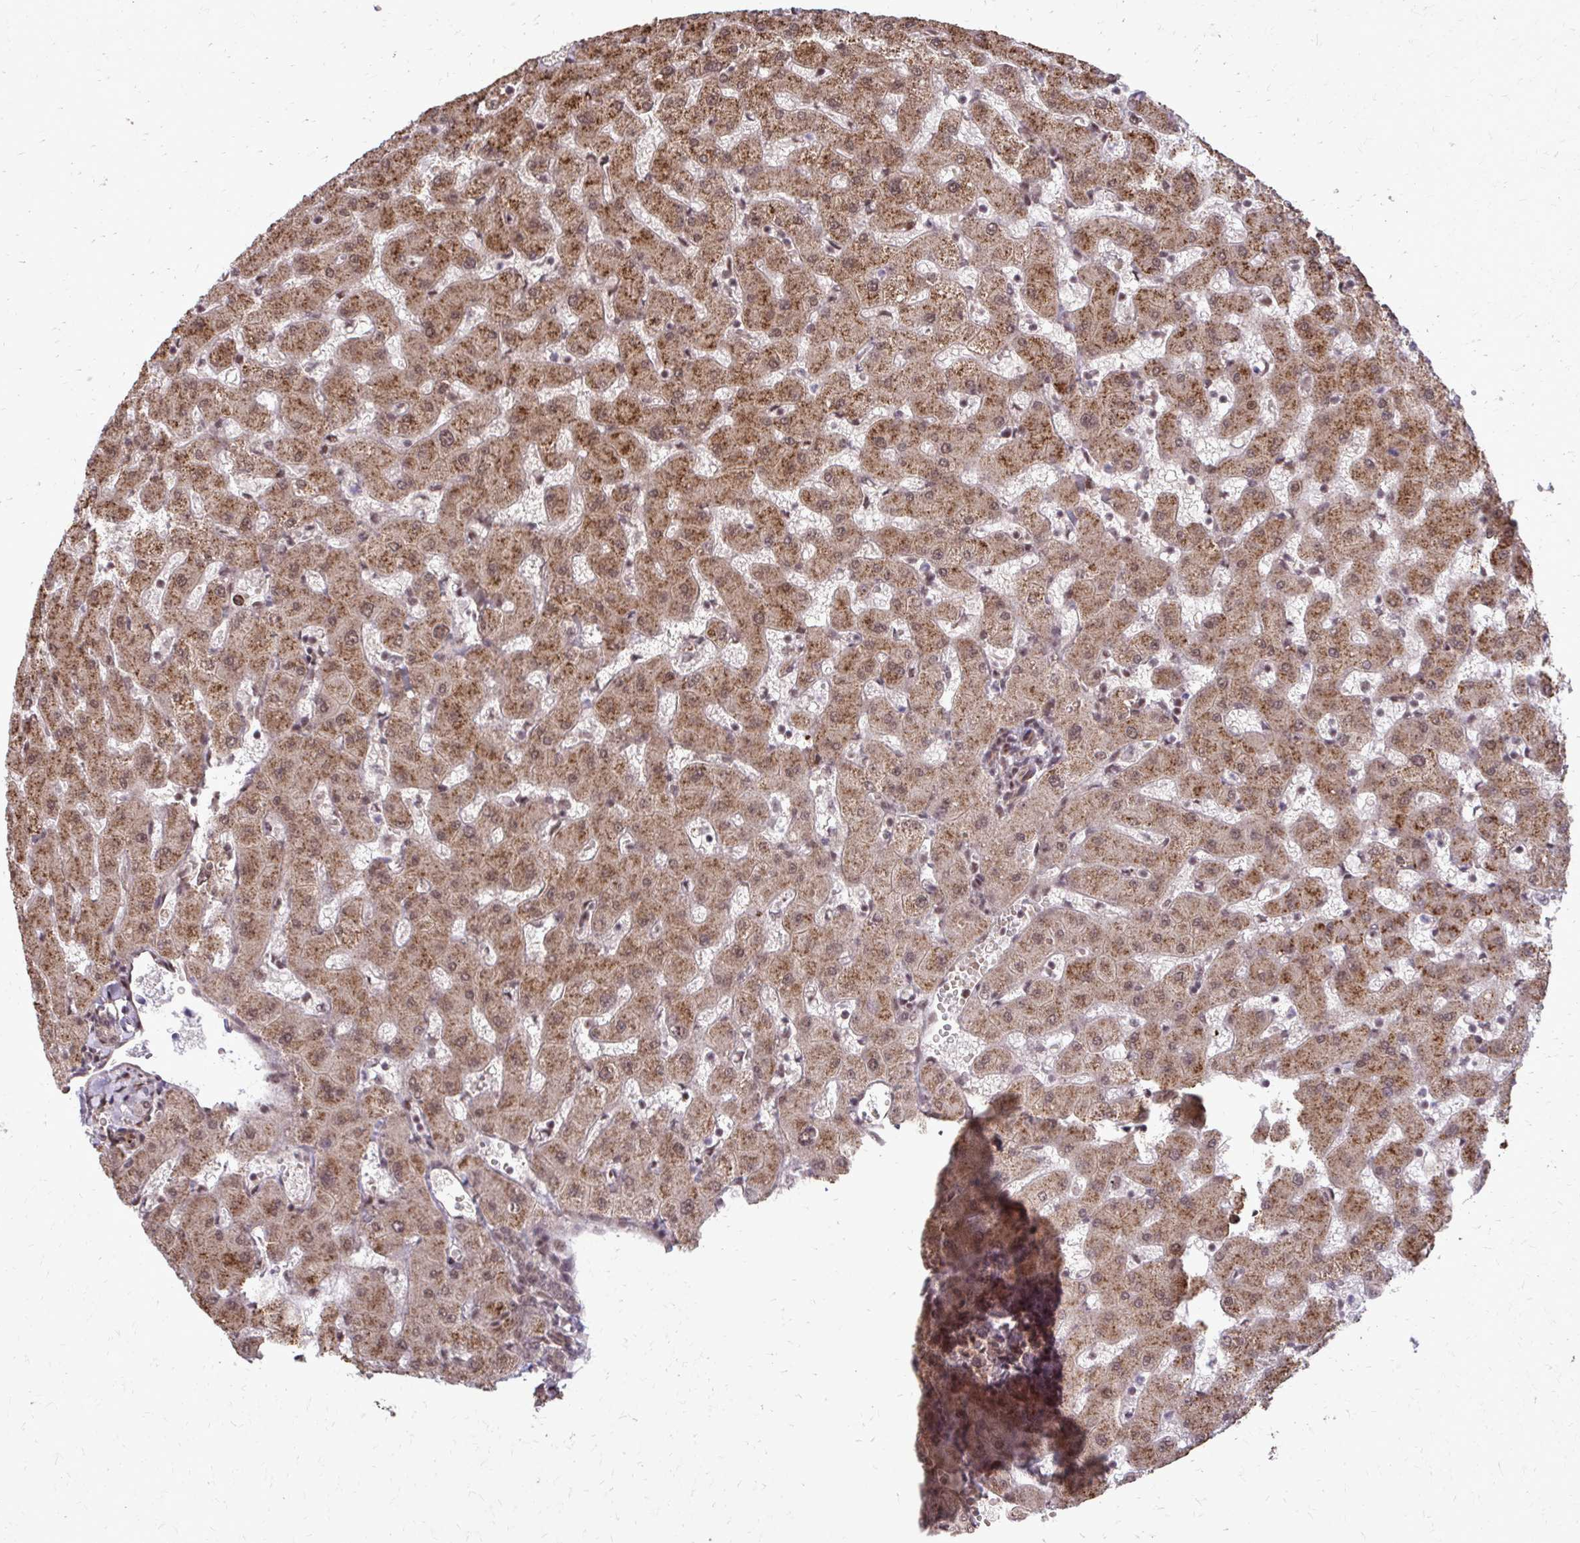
{"staining": {"intensity": "weak", "quantity": ">75%", "location": "nuclear"}, "tissue": "liver", "cell_type": "Cholangiocytes", "image_type": "normal", "snomed": [{"axis": "morphology", "description": "Normal tissue, NOS"}, {"axis": "topography", "description": "Liver"}], "caption": "Immunohistochemistry staining of benign liver, which displays low levels of weak nuclear expression in about >75% of cholangiocytes indicating weak nuclear protein staining. The staining was performed using DAB (brown) for protein detection and nuclei were counterstained in hematoxylin (blue).", "gene": "SS18", "patient": {"sex": "female", "age": 63}}